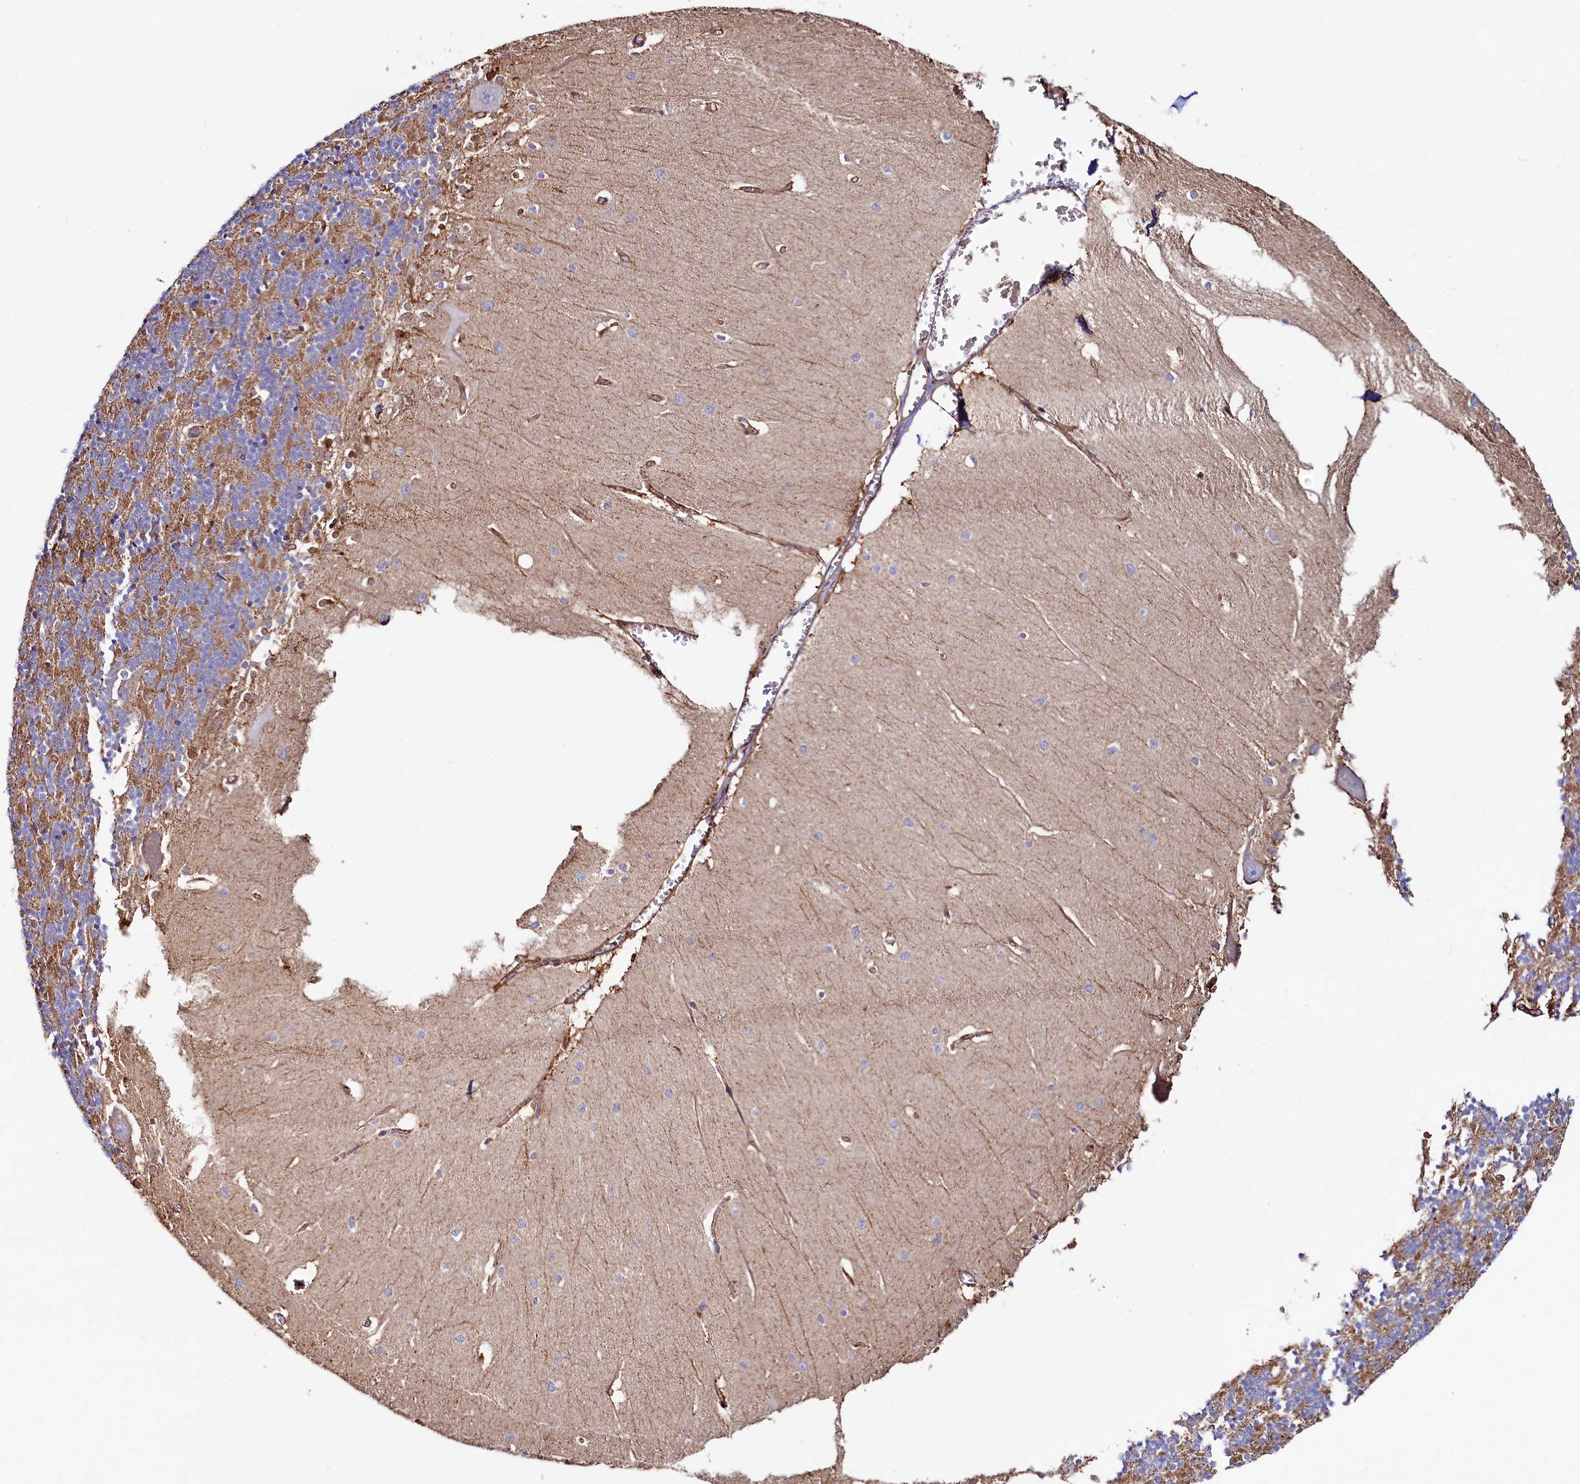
{"staining": {"intensity": "weak", "quantity": "25%-75%", "location": "cytoplasmic/membranous"}, "tissue": "cerebellum", "cell_type": "Cells in granular layer", "image_type": "normal", "snomed": [{"axis": "morphology", "description": "Normal tissue, NOS"}, {"axis": "topography", "description": "Cerebellum"}], "caption": "High-power microscopy captured an IHC histopathology image of normal cerebellum, revealing weak cytoplasmic/membranous positivity in about 25%-75% of cells in granular layer. (DAB (3,3'-diaminobenzidine) IHC, brown staining for protein, blue staining for nuclei).", "gene": "ASTE1", "patient": {"sex": "male", "age": 37}}